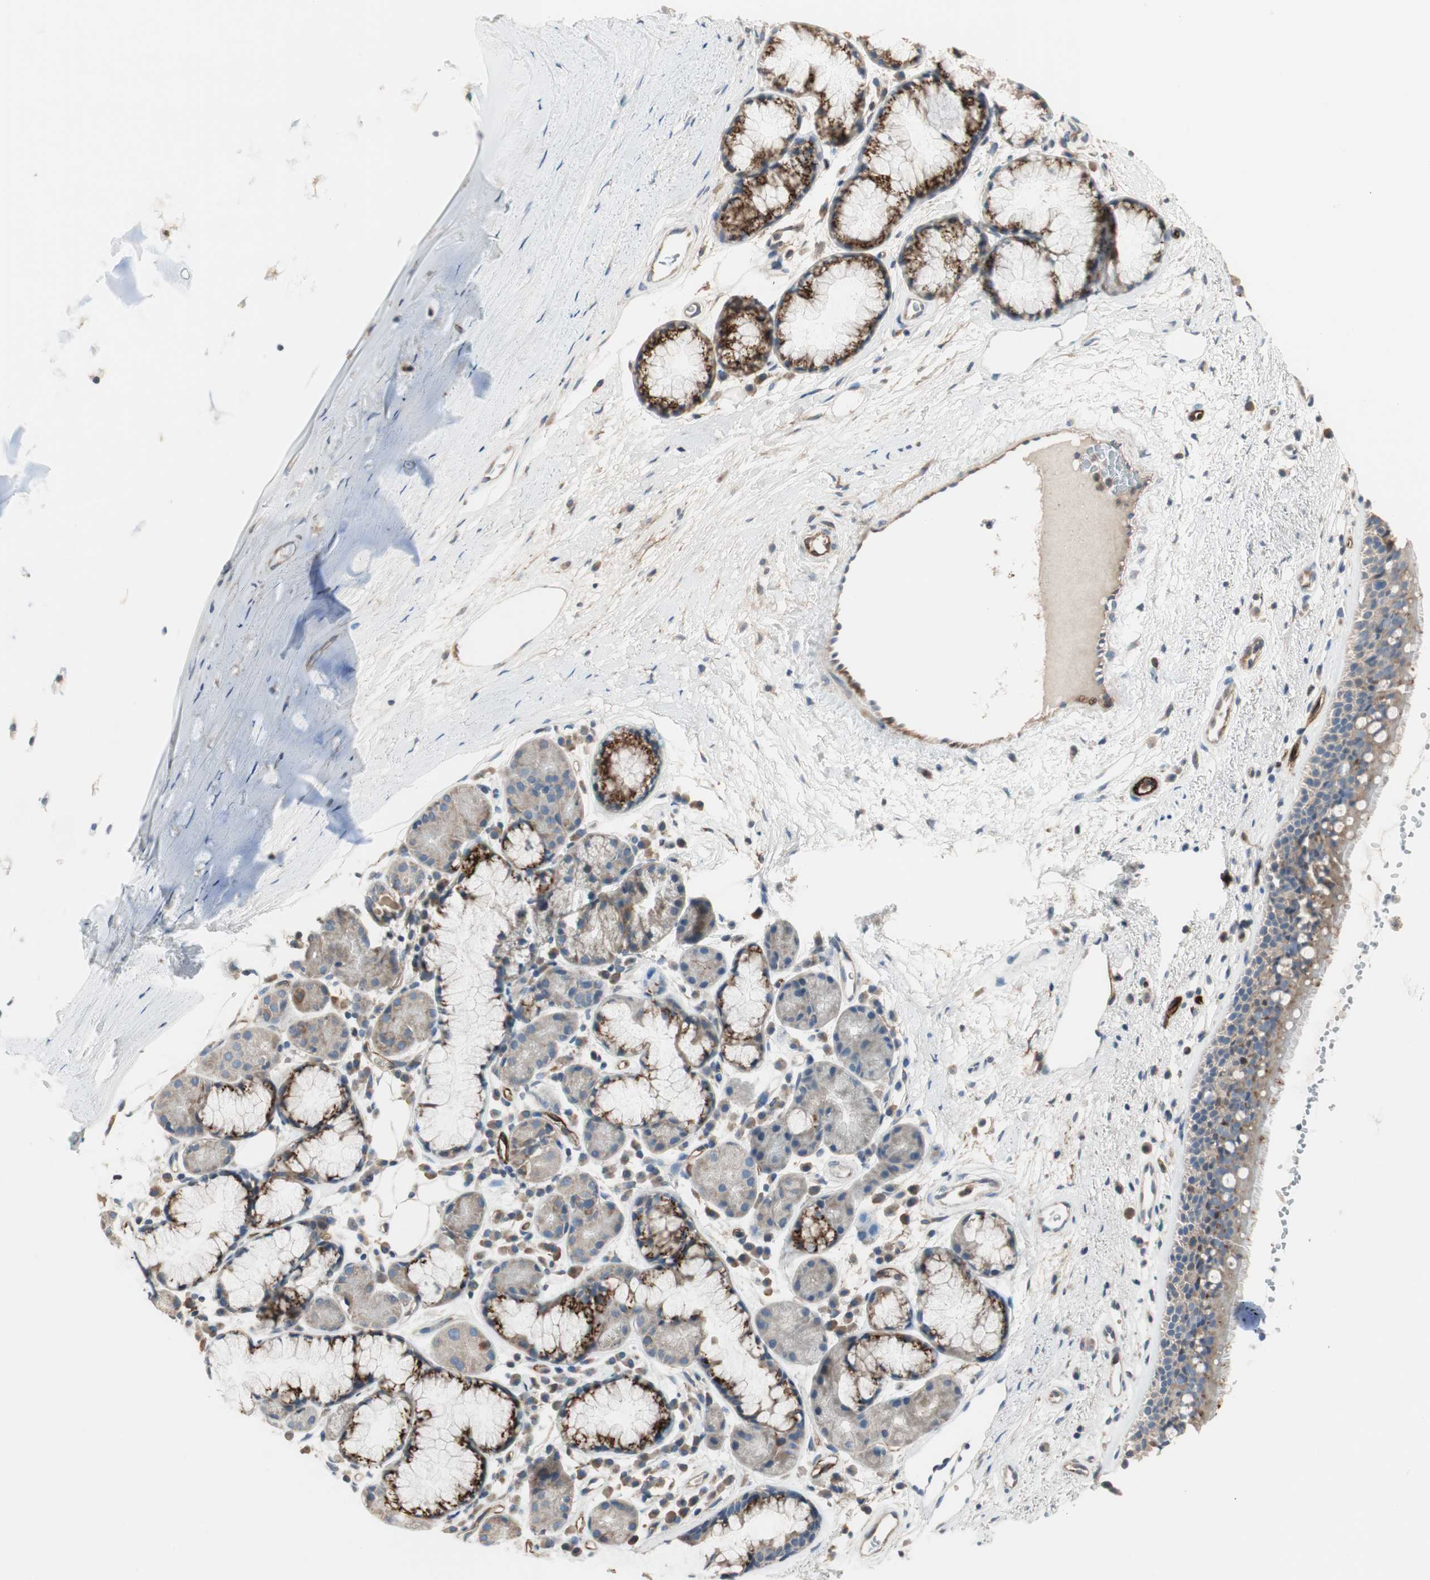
{"staining": {"intensity": "moderate", "quantity": ">75%", "location": "cytoplasmic/membranous"}, "tissue": "bronchus", "cell_type": "Respiratory epithelial cells", "image_type": "normal", "snomed": [{"axis": "morphology", "description": "Normal tissue, NOS"}, {"axis": "topography", "description": "Bronchus"}], "caption": "Immunohistochemistry (IHC) (DAB (3,3'-diaminobenzidine)) staining of unremarkable bronchus displays moderate cytoplasmic/membranous protein staining in about >75% of respiratory epithelial cells.", "gene": "ALPL", "patient": {"sex": "female", "age": 54}}